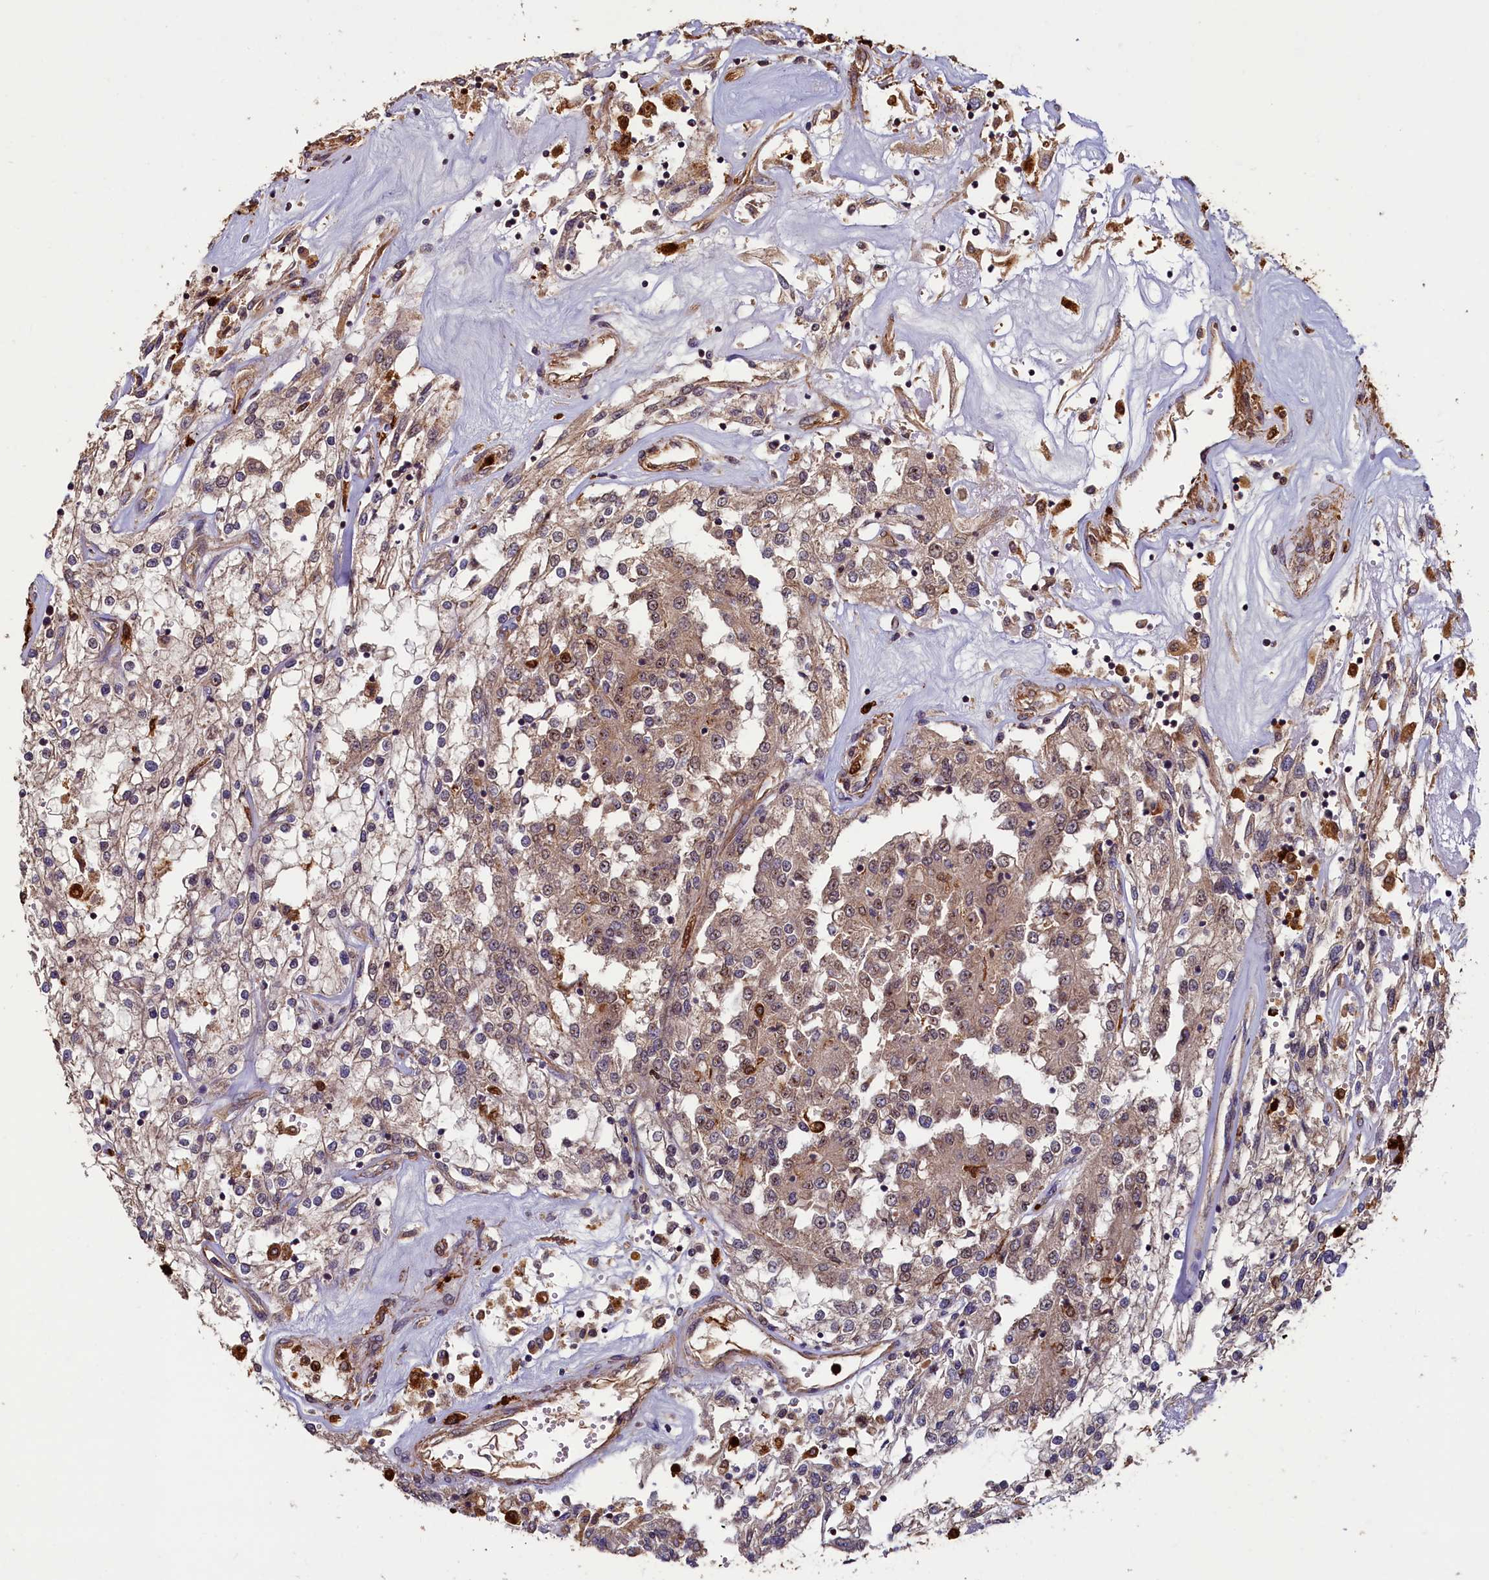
{"staining": {"intensity": "moderate", "quantity": "25%-75%", "location": "cytoplasmic/membranous,nuclear"}, "tissue": "renal cancer", "cell_type": "Tumor cells", "image_type": "cancer", "snomed": [{"axis": "morphology", "description": "Adenocarcinoma, NOS"}, {"axis": "topography", "description": "Kidney"}], "caption": "About 25%-75% of tumor cells in renal cancer (adenocarcinoma) display moderate cytoplasmic/membranous and nuclear protein staining as visualized by brown immunohistochemical staining.", "gene": "CCDC102B", "patient": {"sex": "female", "age": 52}}